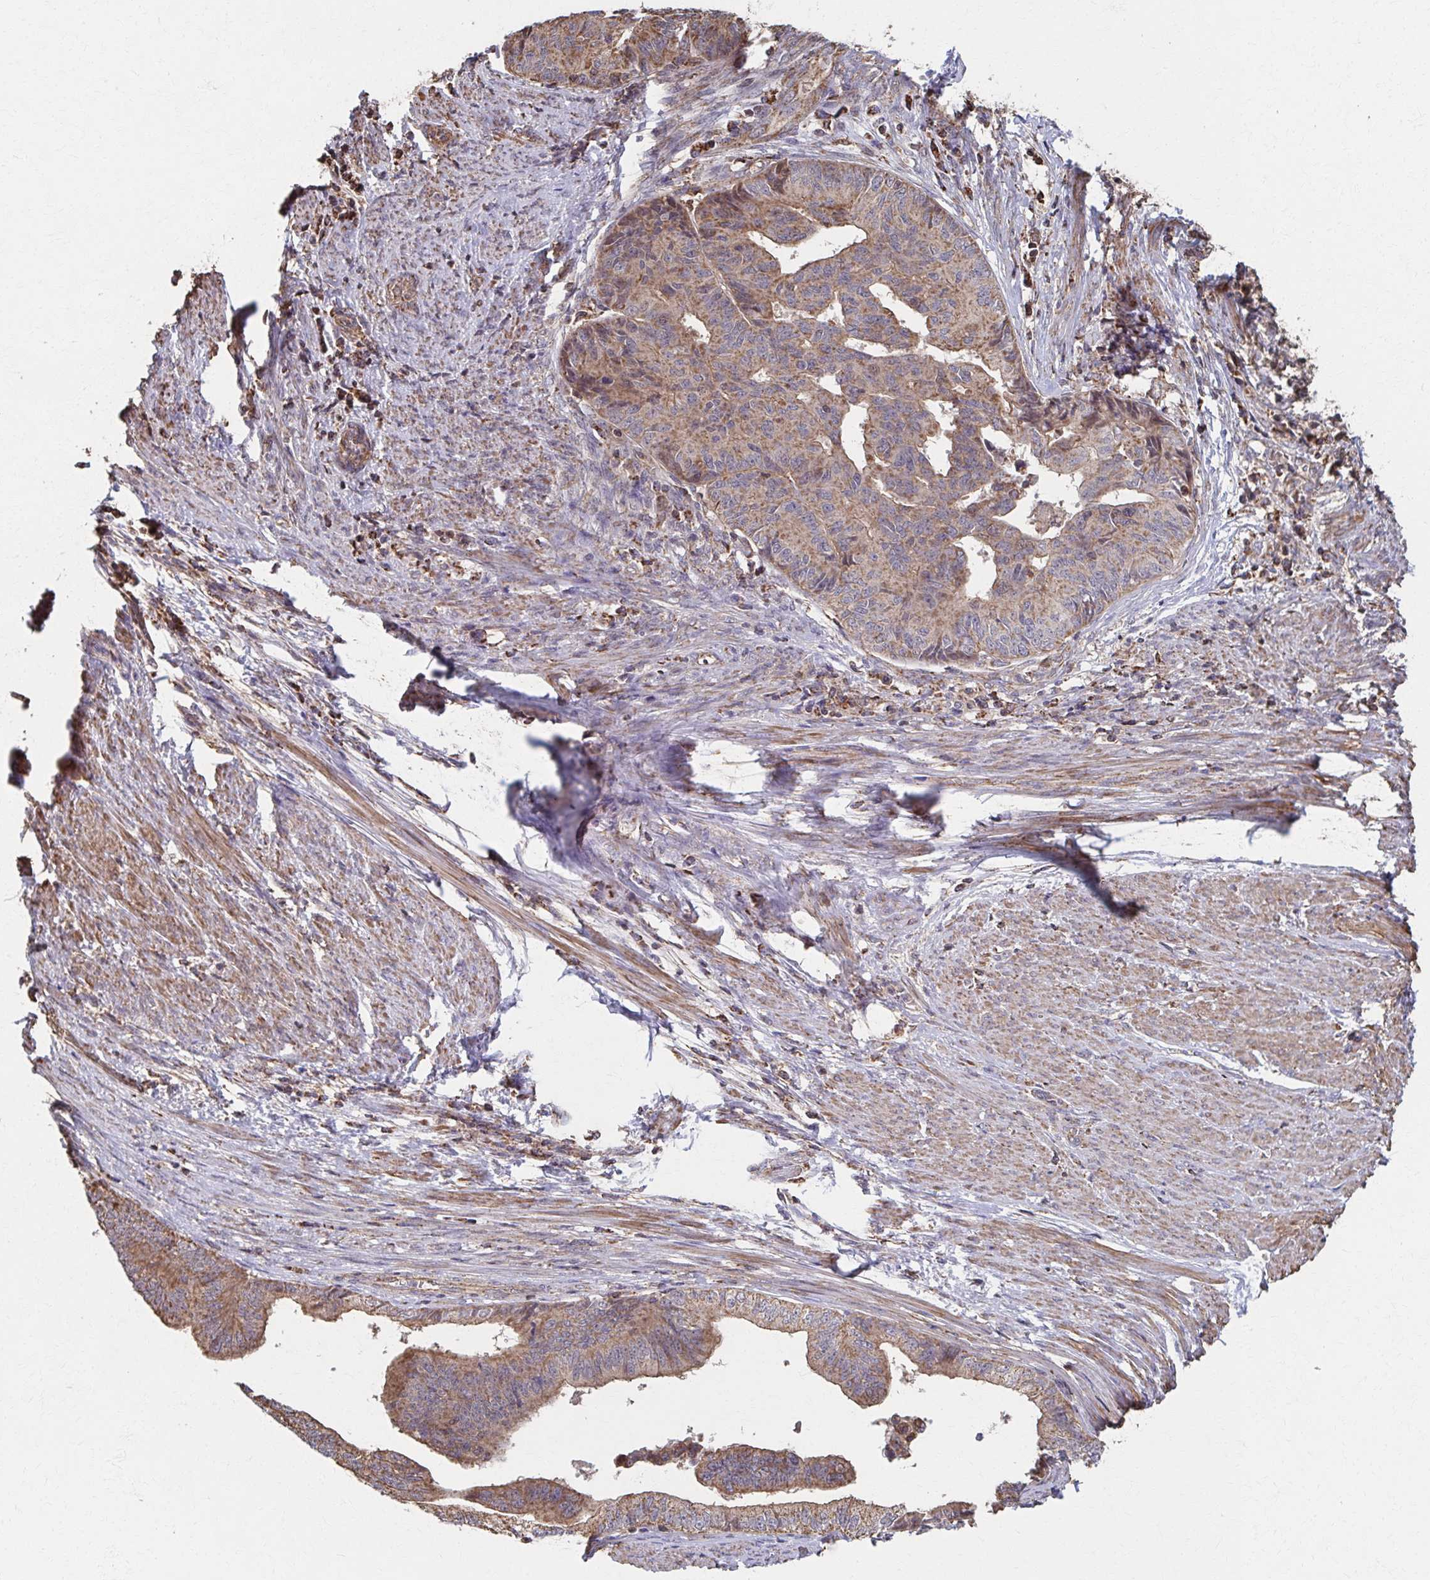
{"staining": {"intensity": "moderate", "quantity": ">75%", "location": "cytoplasmic/membranous"}, "tissue": "endometrial cancer", "cell_type": "Tumor cells", "image_type": "cancer", "snomed": [{"axis": "morphology", "description": "Adenocarcinoma, NOS"}, {"axis": "topography", "description": "Endometrium"}], "caption": "Adenocarcinoma (endometrial) stained with immunohistochemistry shows moderate cytoplasmic/membranous expression in about >75% of tumor cells.", "gene": "KLHL34", "patient": {"sex": "female", "age": 65}}